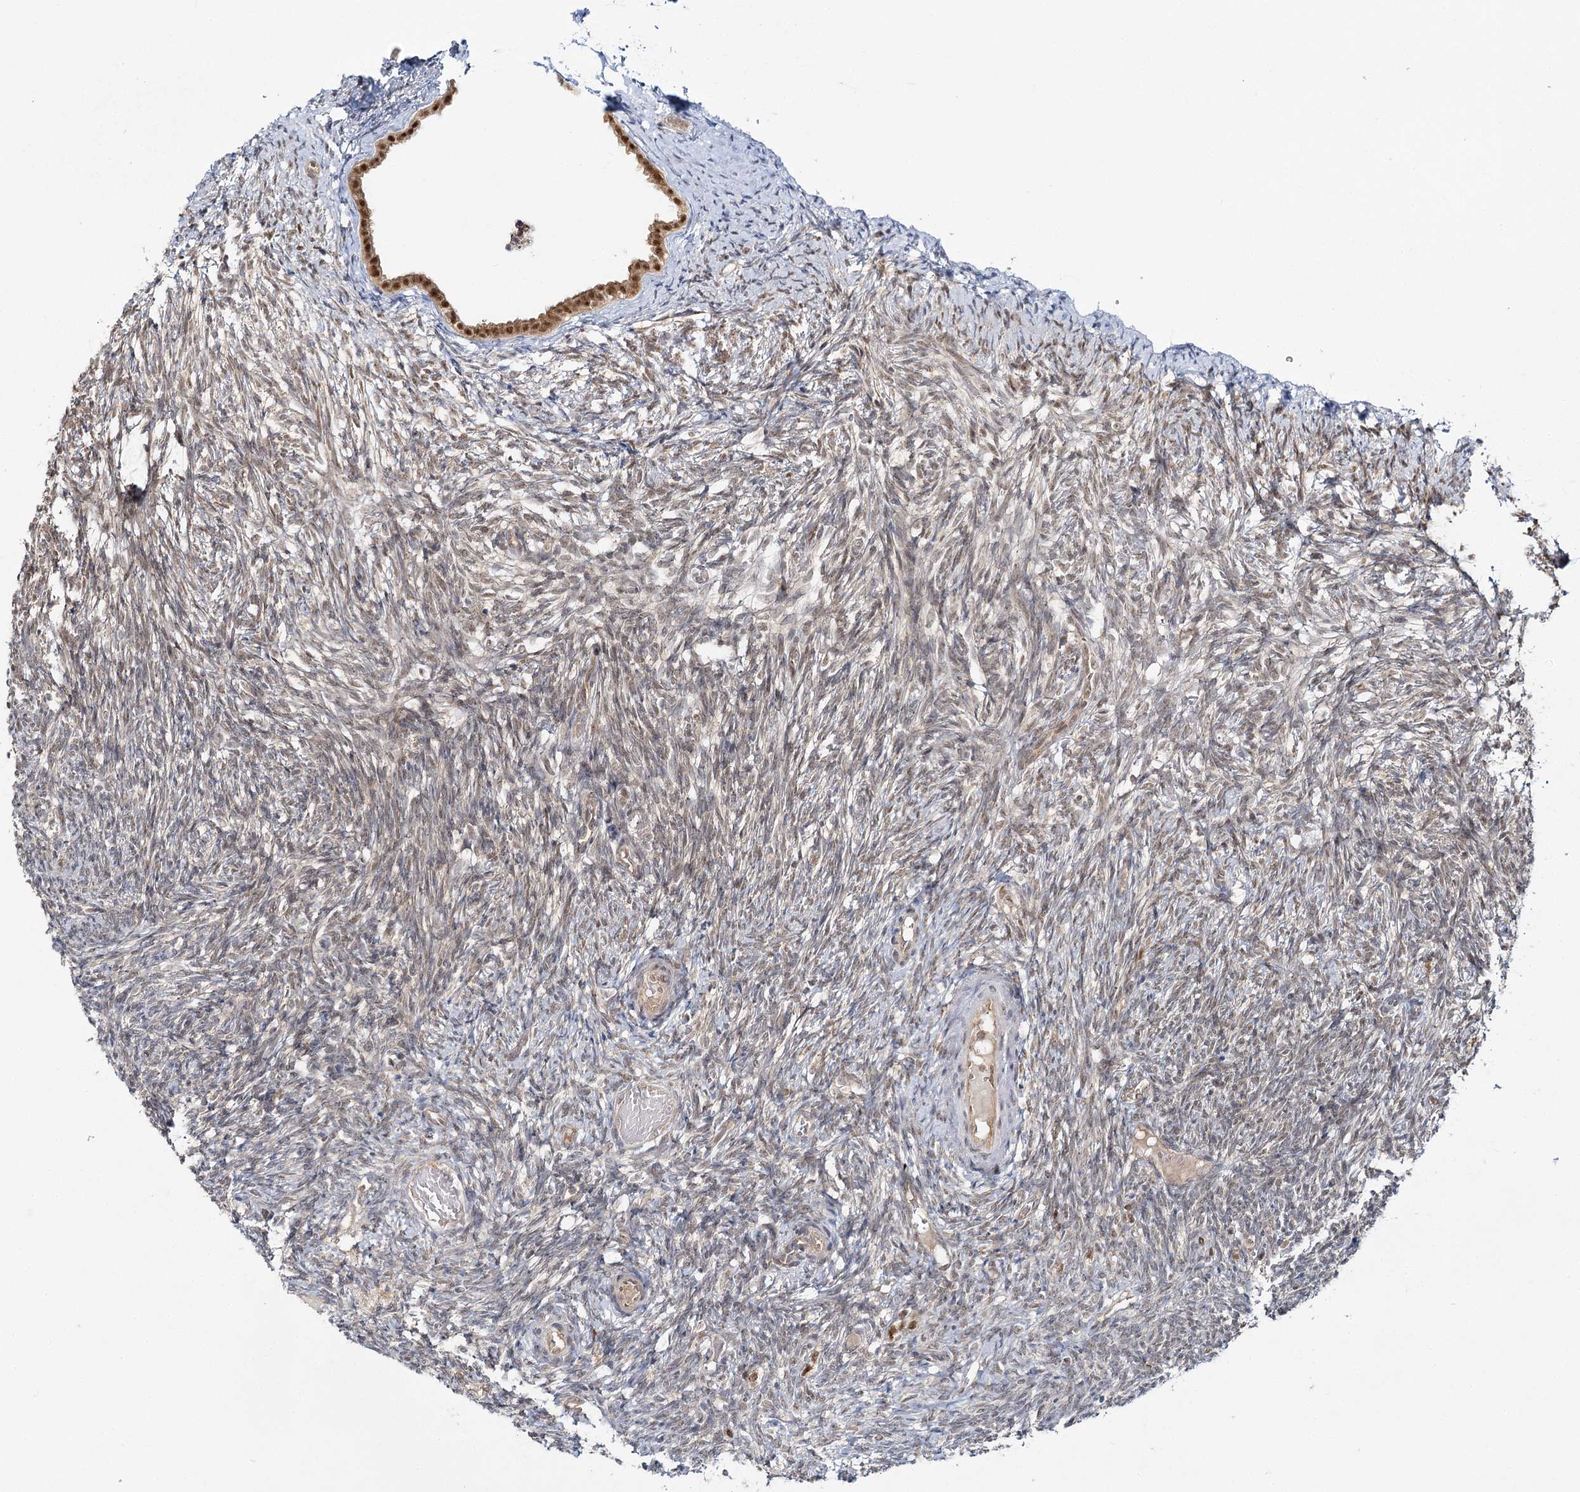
{"staining": {"intensity": "moderate", "quantity": "<25%", "location": "nuclear"}, "tissue": "ovary", "cell_type": "Ovarian stroma cells", "image_type": "normal", "snomed": [{"axis": "morphology", "description": "Normal tissue, NOS"}, {"axis": "topography", "description": "Ovary"}], "caption": "Immunohistochemical staining of unremarkable human ovary exhibits <25% levels of moderate nuclear protein expression in about <25% of ovarian stroma cells.", "gene": "FAM120B", "patient": {"sex": "female", "age": 41}}